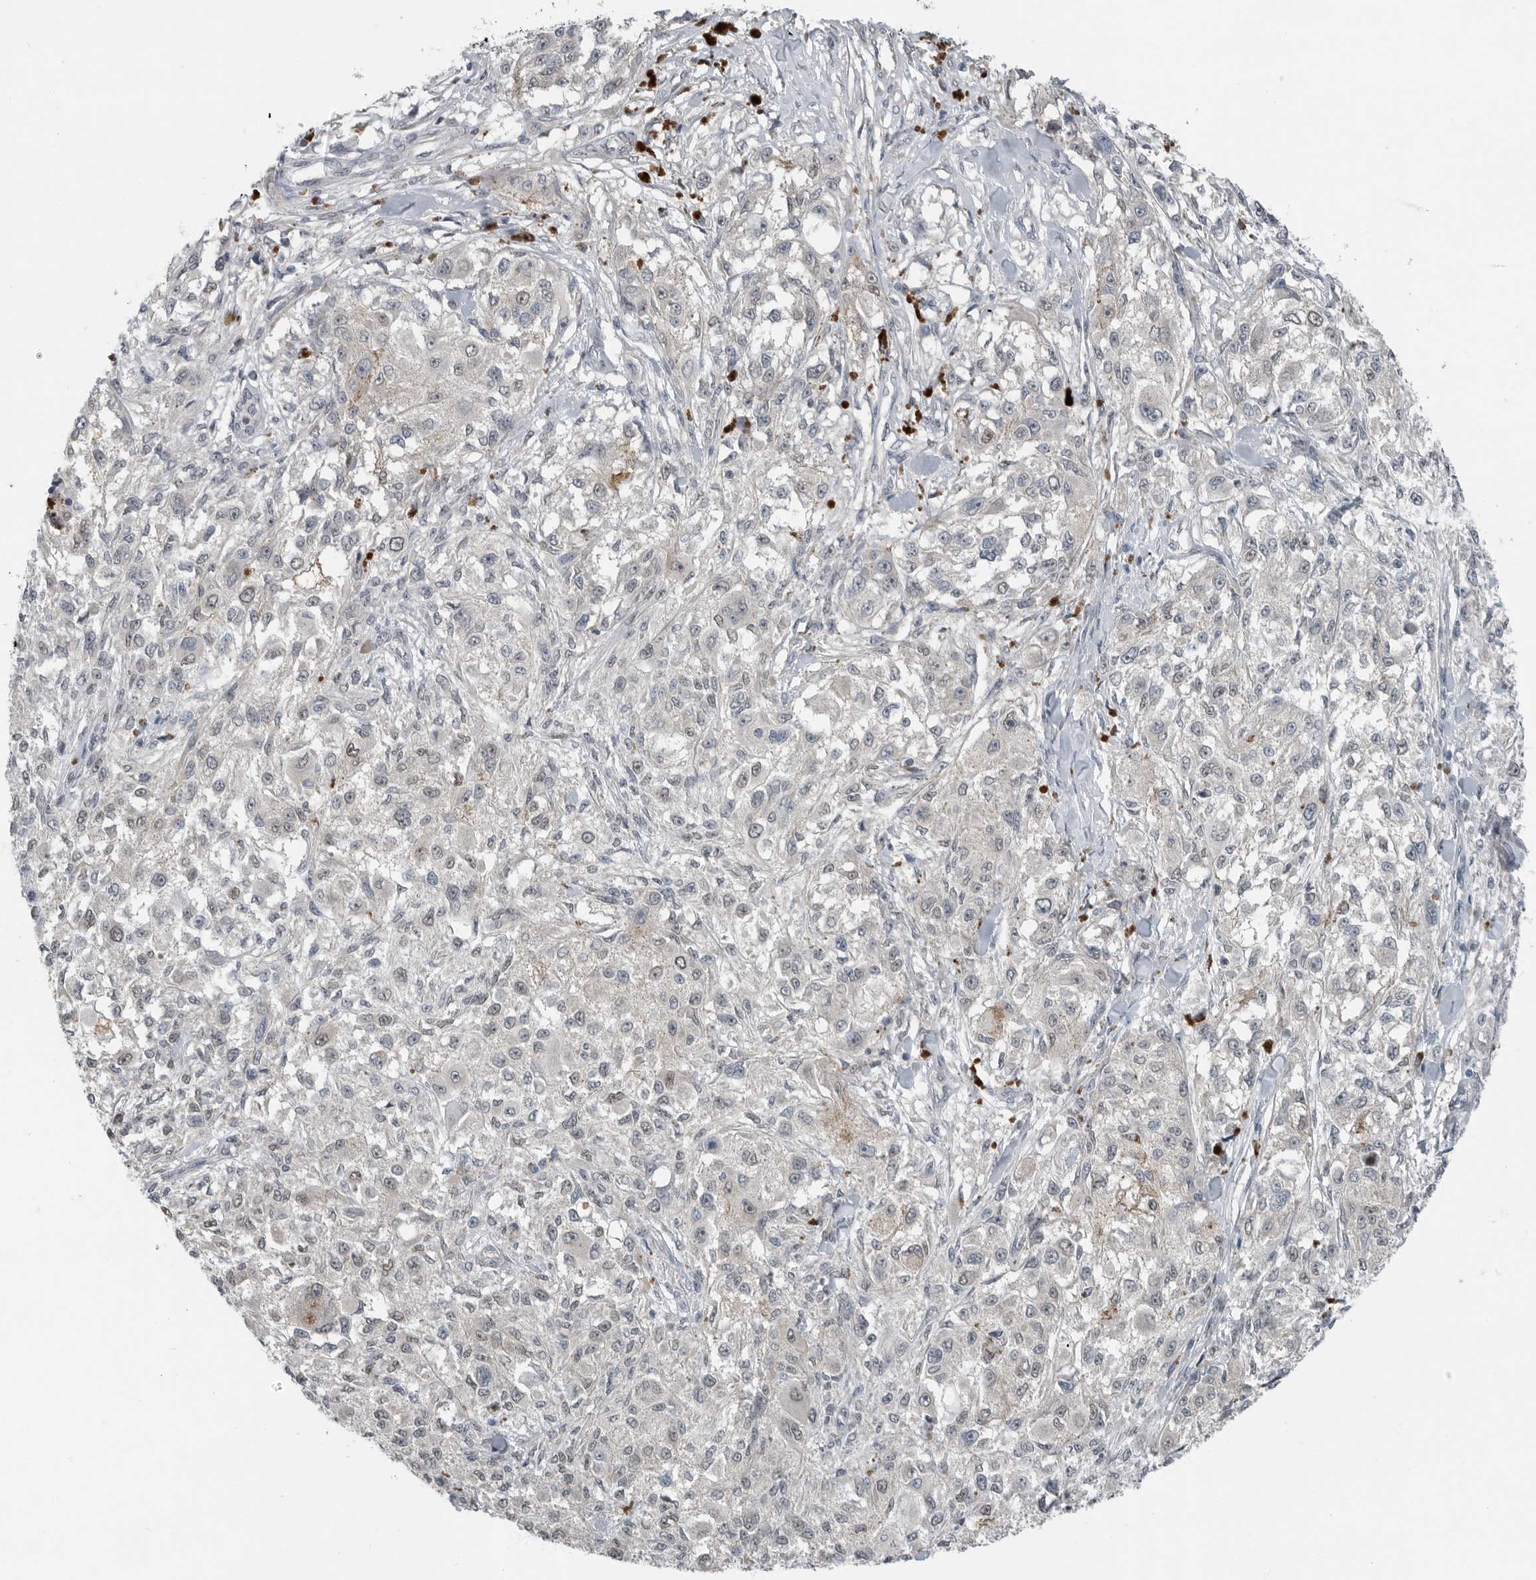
{"staining": {"intensity": "negative", "quantity": "none", "location": "none"}, "tissue": "melanoma", "cell_type": "Tumor cells", "image_type": "cancer", "snomed": [{"axis": "morphology", "description": "Necrosis, NOS"}, {"axis": "morphology", "description": "Malignant melanoma, NOS"}, {"axis": "topography", "description": "Skin"}], "caption": "A micrograph of human melanoma is negative for staining in tumor cells.", "gene": "MFAP3L", "patient": {"sex": "female", "age": 87}}